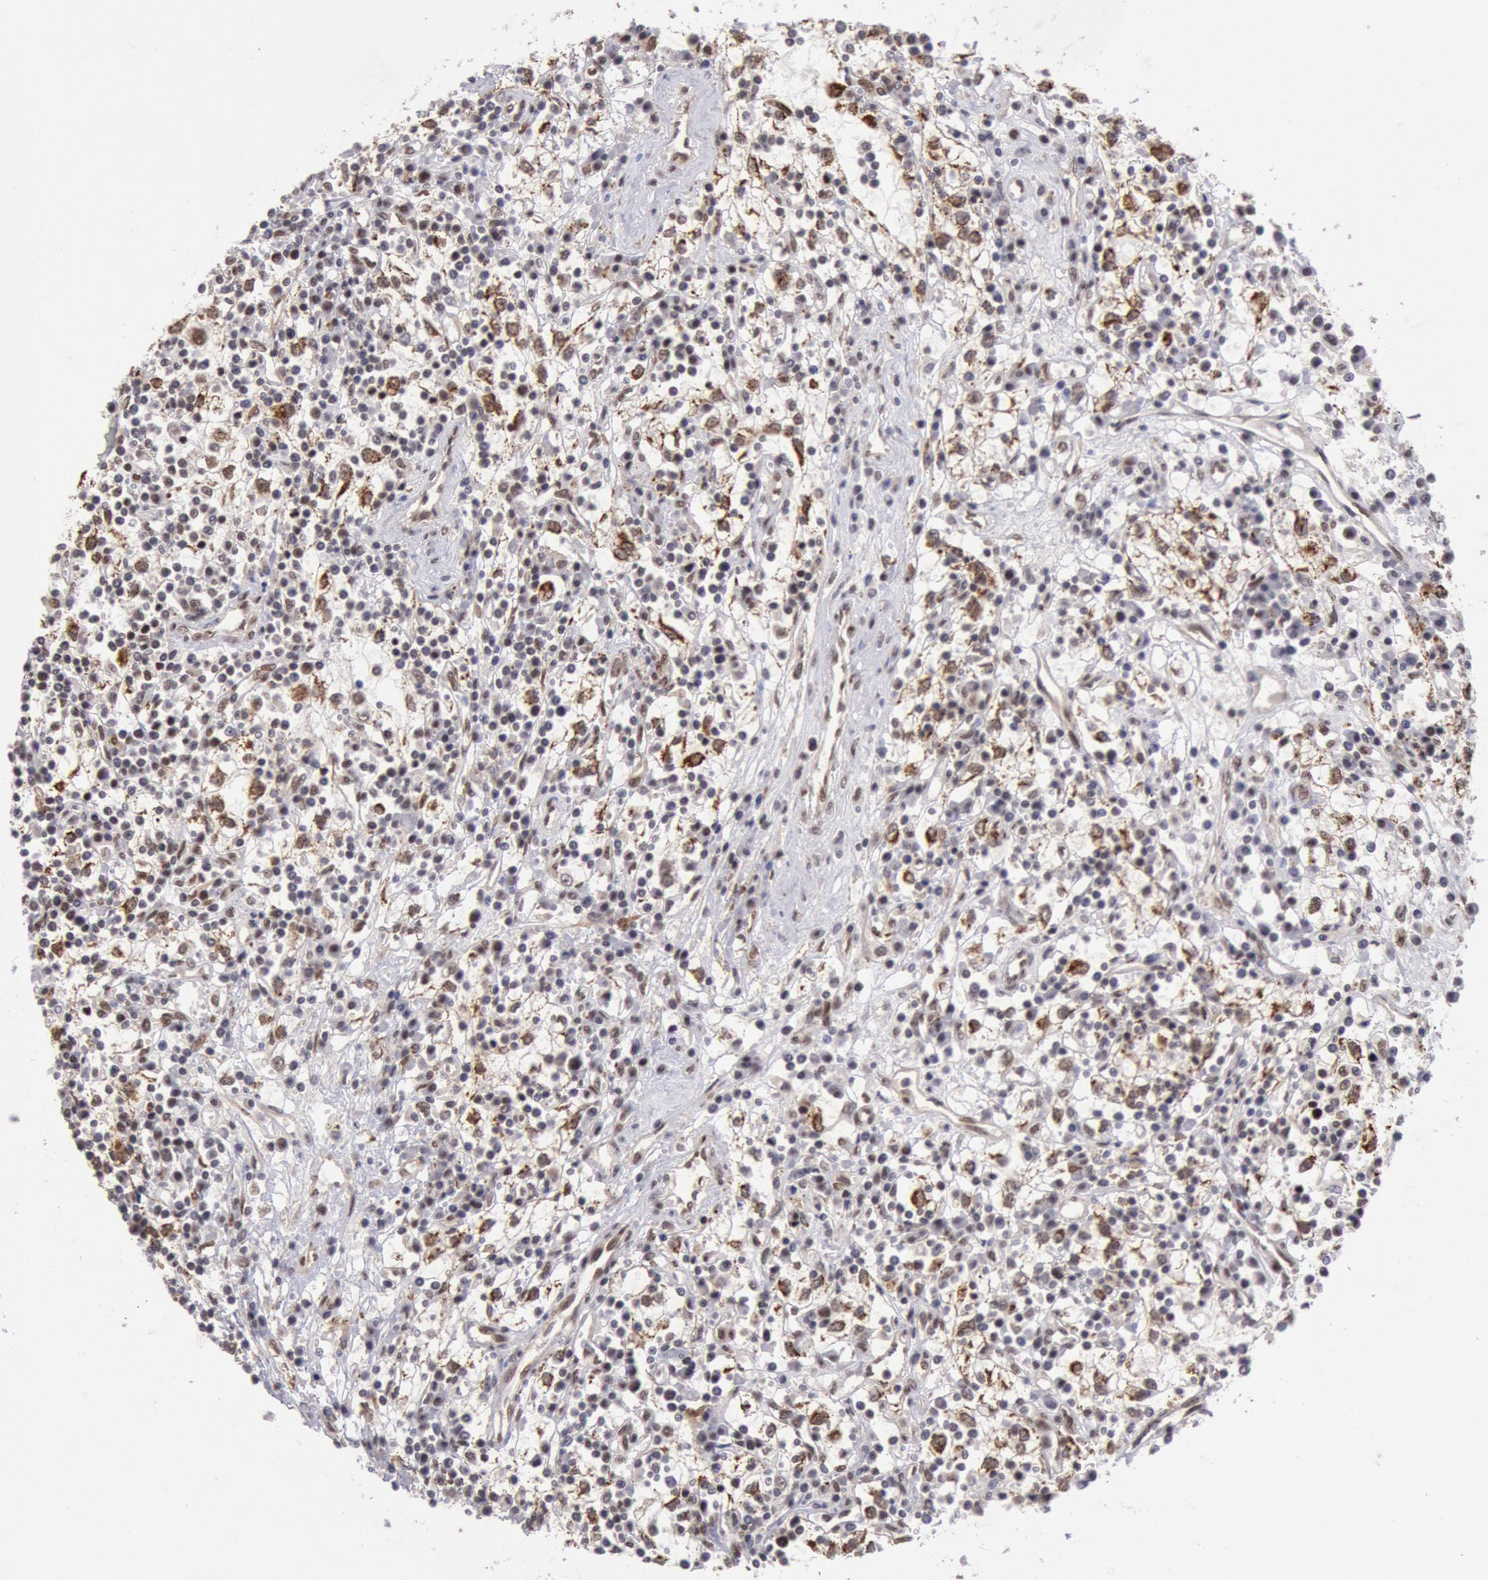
{"staining": {"intensity": "moderate", "quantity": "25%-75%", "location": "cytoplasmic/membranous,nuclear"}, "tissue": "renal cancer", "cell_type": "Tumor cells", "image_type": "cancer", "snomed": [{"axis": "morphology", "description": "Adenocarcinoma, NOS"}, {"axis": "topography", "description": "Kidney"}], "caption": "DAB (3,3'-diaminobenzidine) immunohistochemical staining of renal cancer (adenocarcinoma) displays moderate cytoplasmic/membranous and nuclear protein positivity in about 25%-75% of tumor cells. The protein of interest is shown in brown color, while the nuclei are stained blue.", "gene": "CDKN2B", "patient": {"sex": "male", "age": 82}}